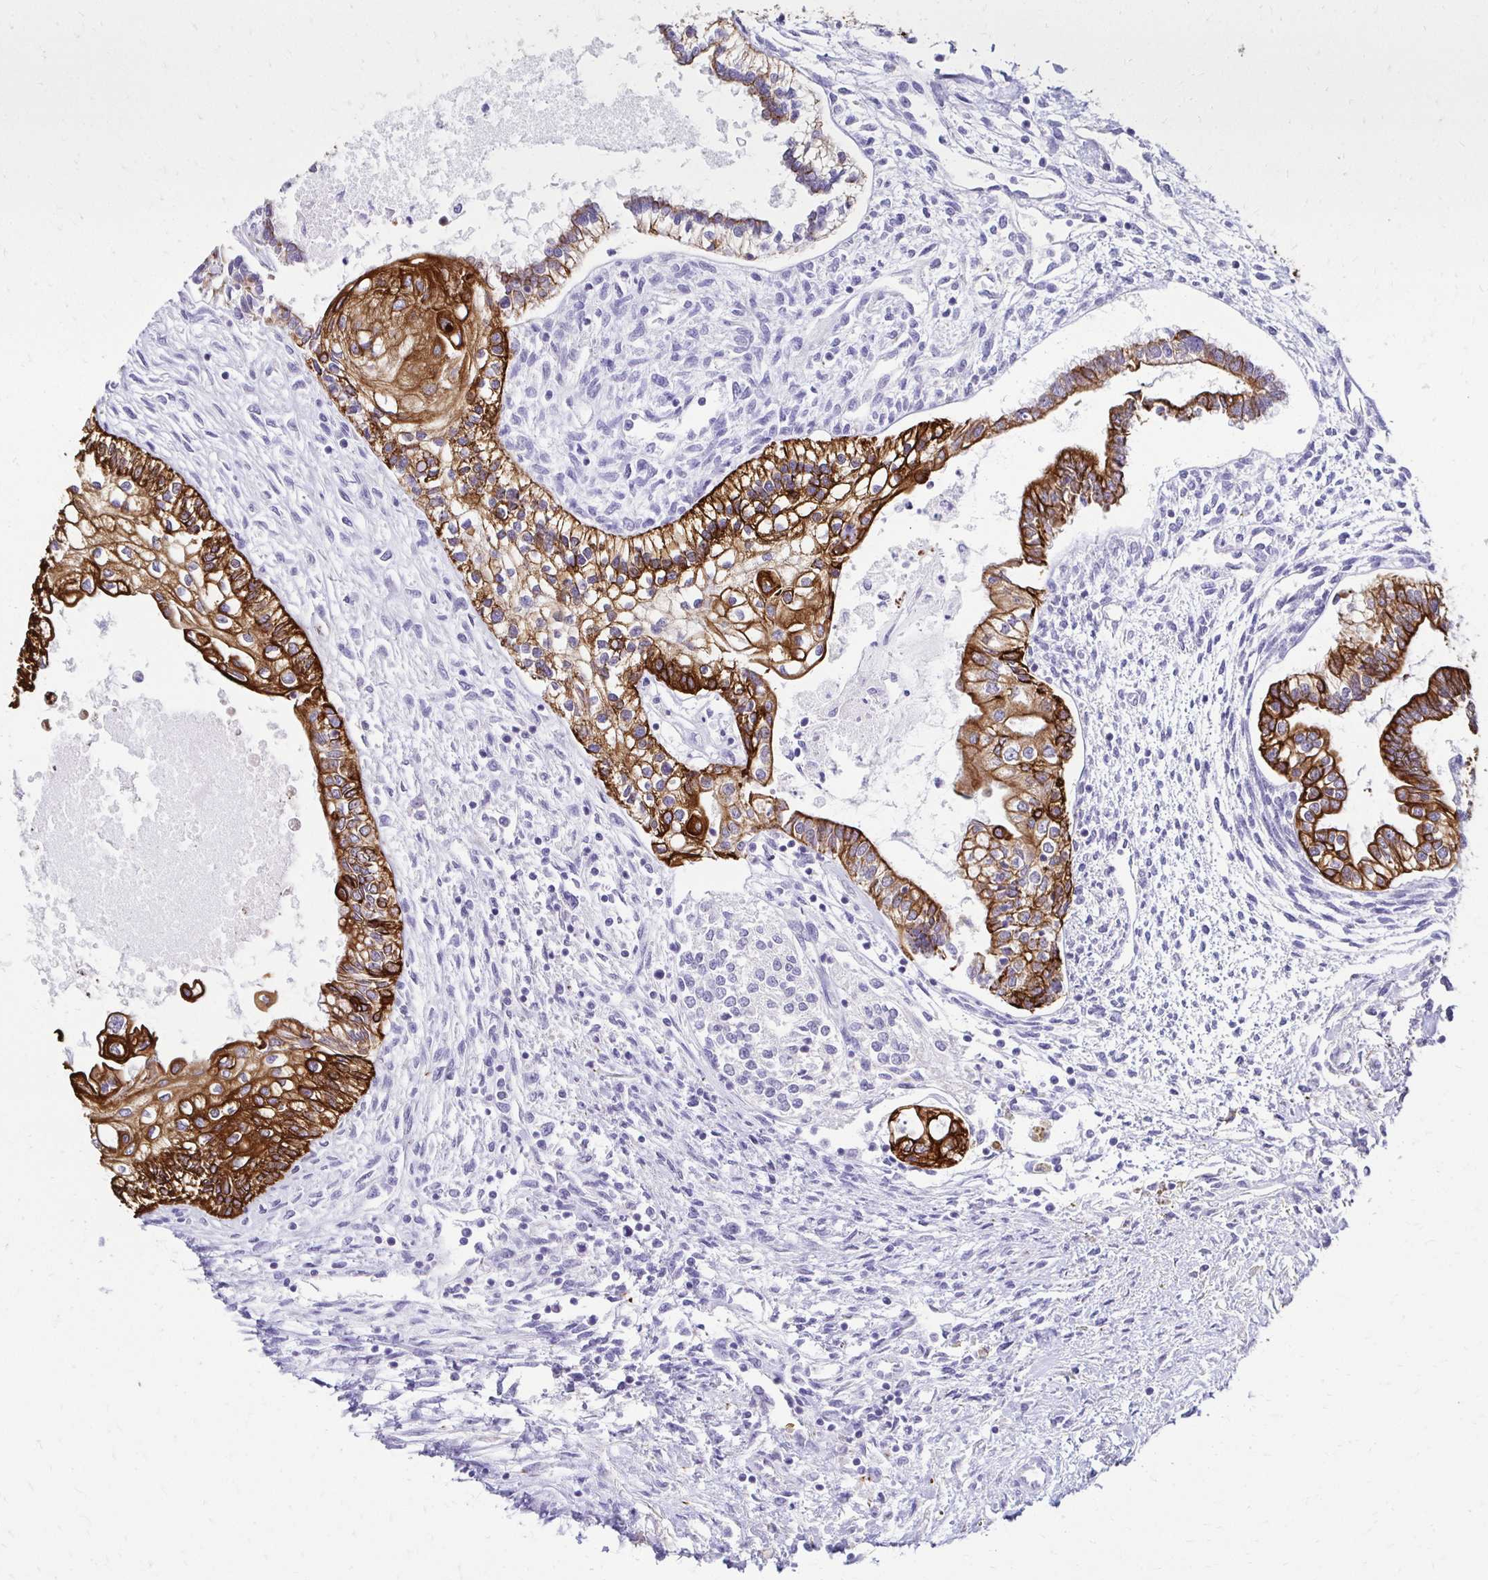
{"staining": {"intensity": "strong", "quantity": "25%-75%", "location": "cytoplasmic/membranous"}, "tissue": "testis cancer", "cell_type": "Tumor cells", "image_type": "cancer", "snomed": [{"axis": "morphology", "description": "Carcinoma, Embryonal, NOS"}, {"axis": "topography", "description": "Testis"}], "caption": "Brown immunohistochemical staining in human testis embryonal carcinoma shows strong cytoplasmic/membranous expression in about 25%-75% of tumor cells. Nuclei are stained in blue.", "gene": "C1QTNF2", "patient": {"sex": "male", "age": 37}}